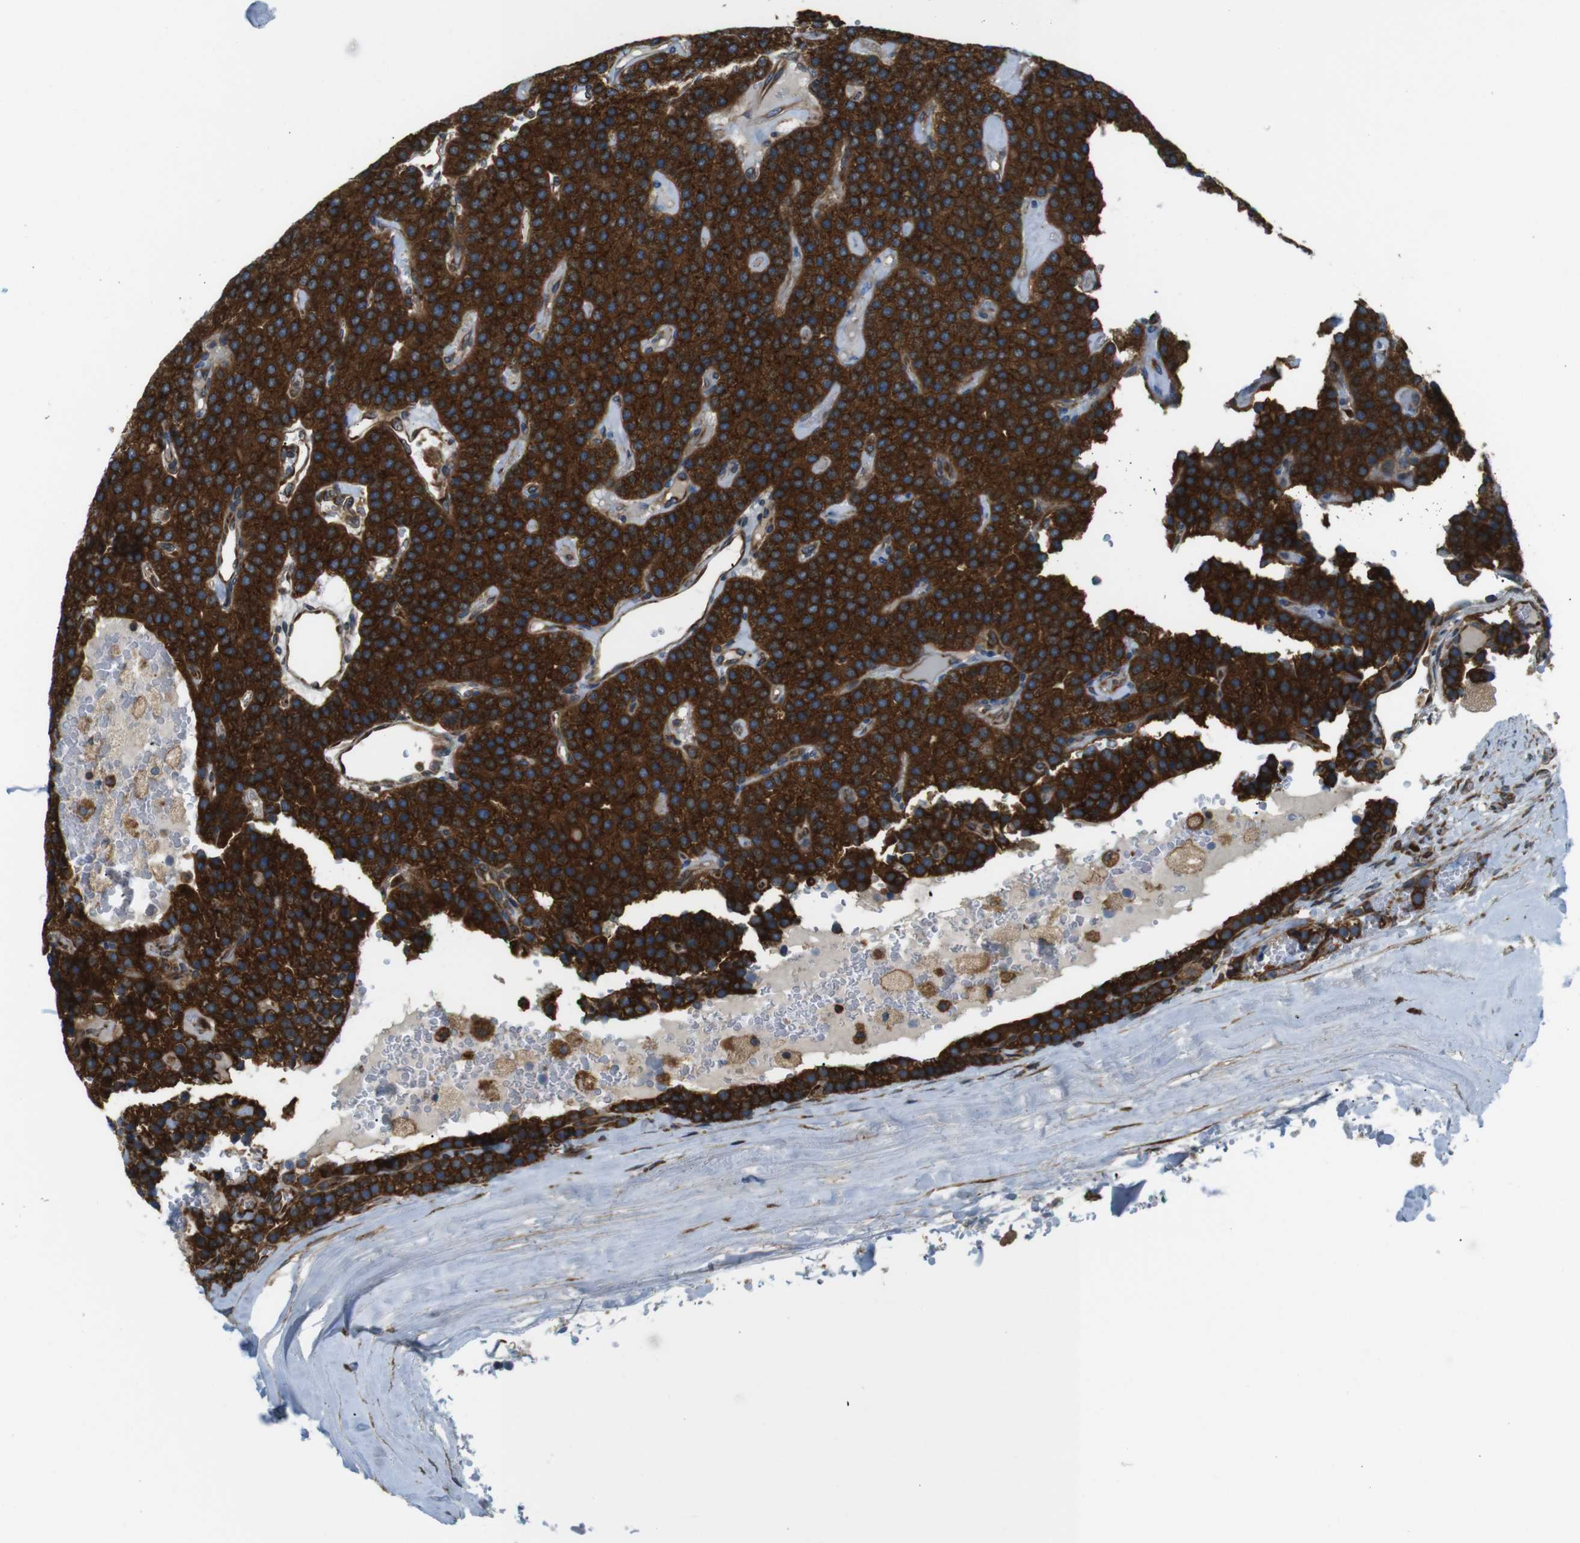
{"staining": {"intensity": "strong", "quantity": ">75%", "location": "cytoplasmic/membranous"}, "tissue": "parathyroid gland", "cell_type": "Glandular cells", "image_type": "normal", "snomed": [{"axis": "morphology", "description": "Normal tissue, NOS"}, {"axis": "morphology", "description": "Adenoma, NOS"}, {"axis": "topography", "description": "Parathyroid gland"}], "caption": "Human parathyroid gland stained for a protein (brown) reveals strong cytoplasmic/membranous positive staining in approximately >75% of glandular cells.", "gene": "TSC1", "patient": {"sex": "female", "age": 86}}